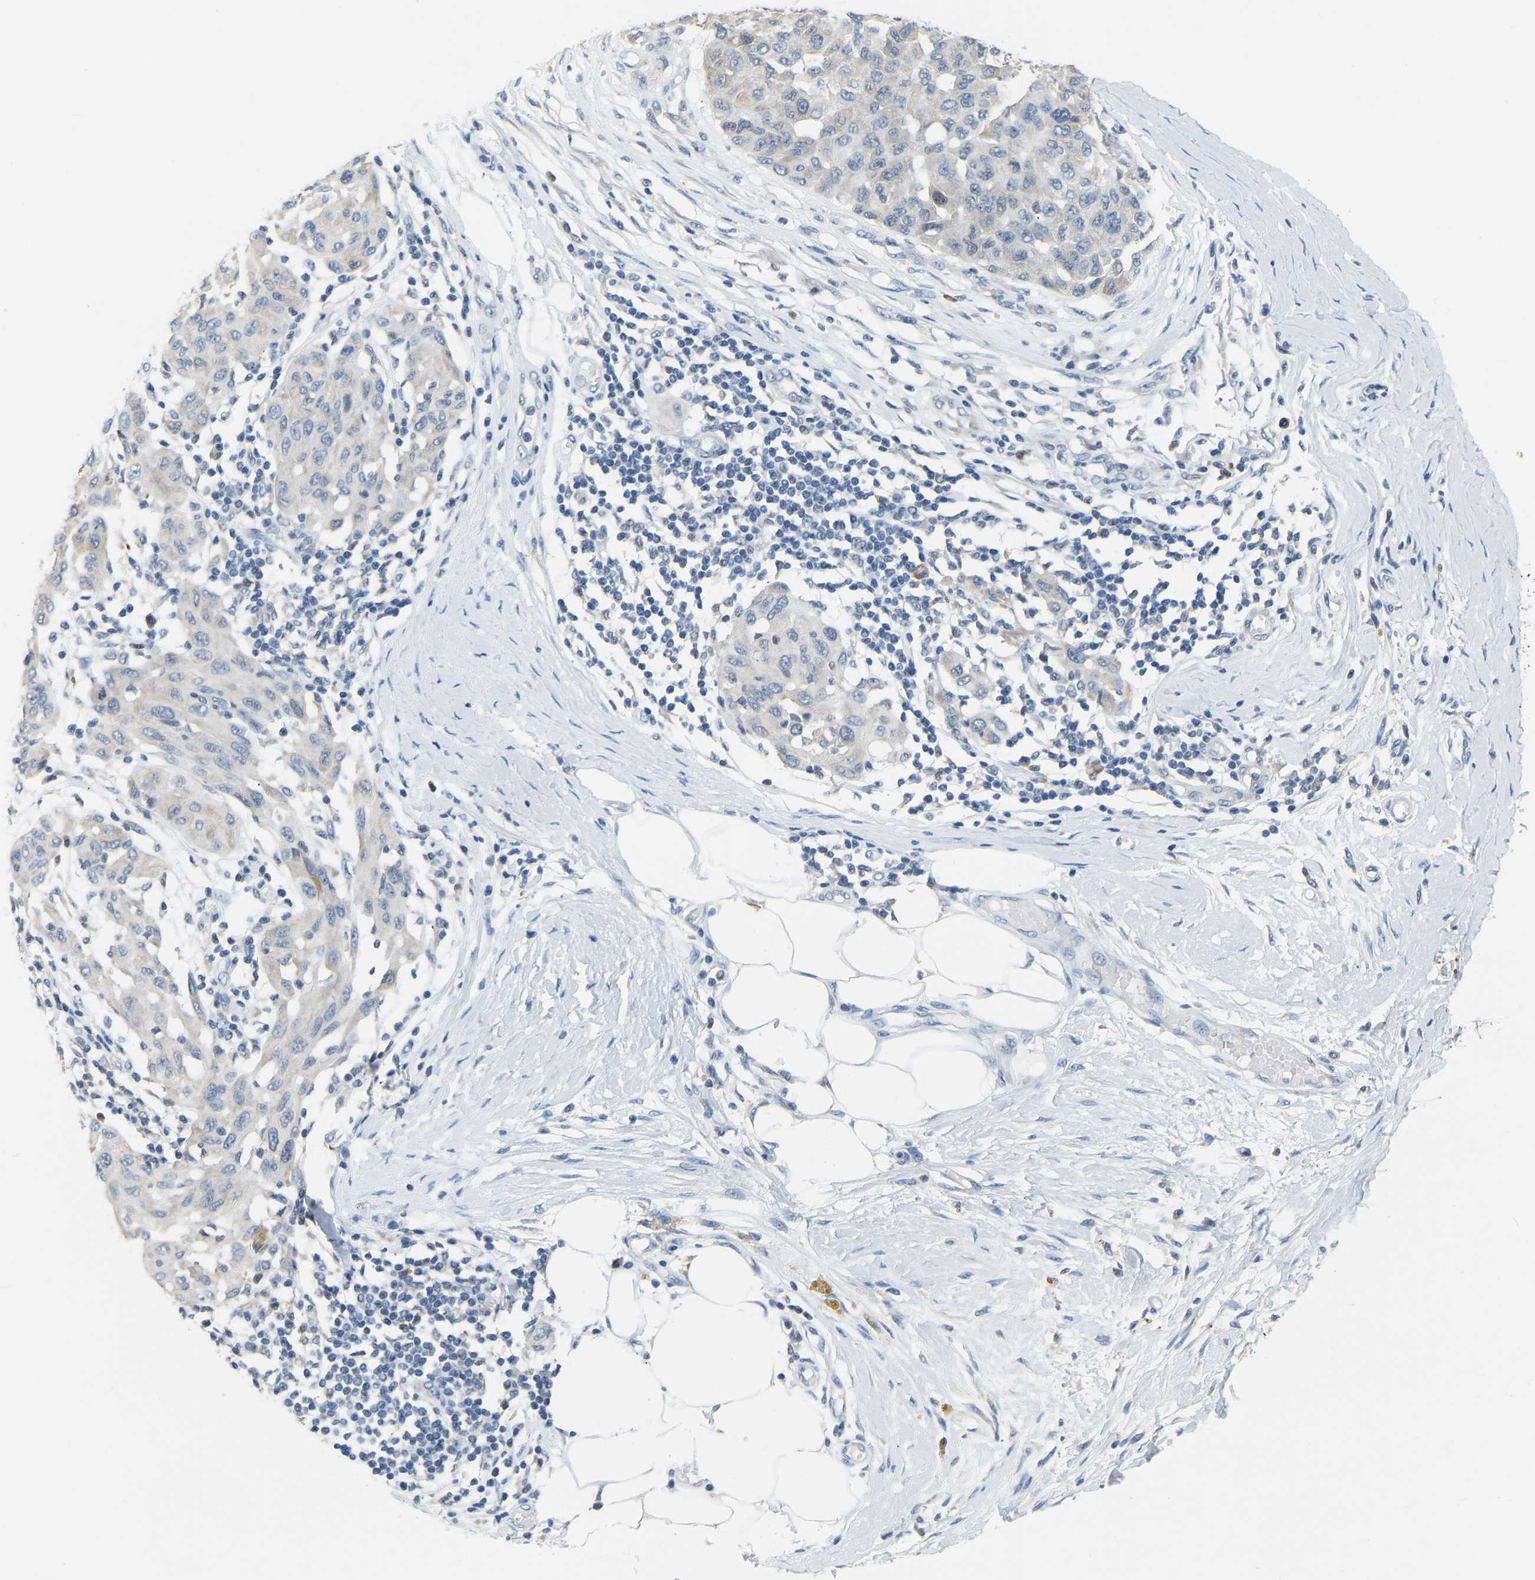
{"staining": {"intensity": "negative", "quantity": "none", "location": "none"}, "tissue": "melanoma", "cell_type": "Tumor cells", "image_type": "cancer", "snomed": [{"axis": "morphology", "description": "Normal tissue, NOS"}, {"axis": "morphology", "description": "Malignant melanoma, NOS"}, {"axis": "topography", "description": "Skin"}], "caption": "Immunohistochemistry photomicrograph of neoplastic tissue: melanoma stained with DAB displays no significant protein positivity in tumor cells.", "gene": "VRK1", "patient": {"sex": "male", "age": 62}}